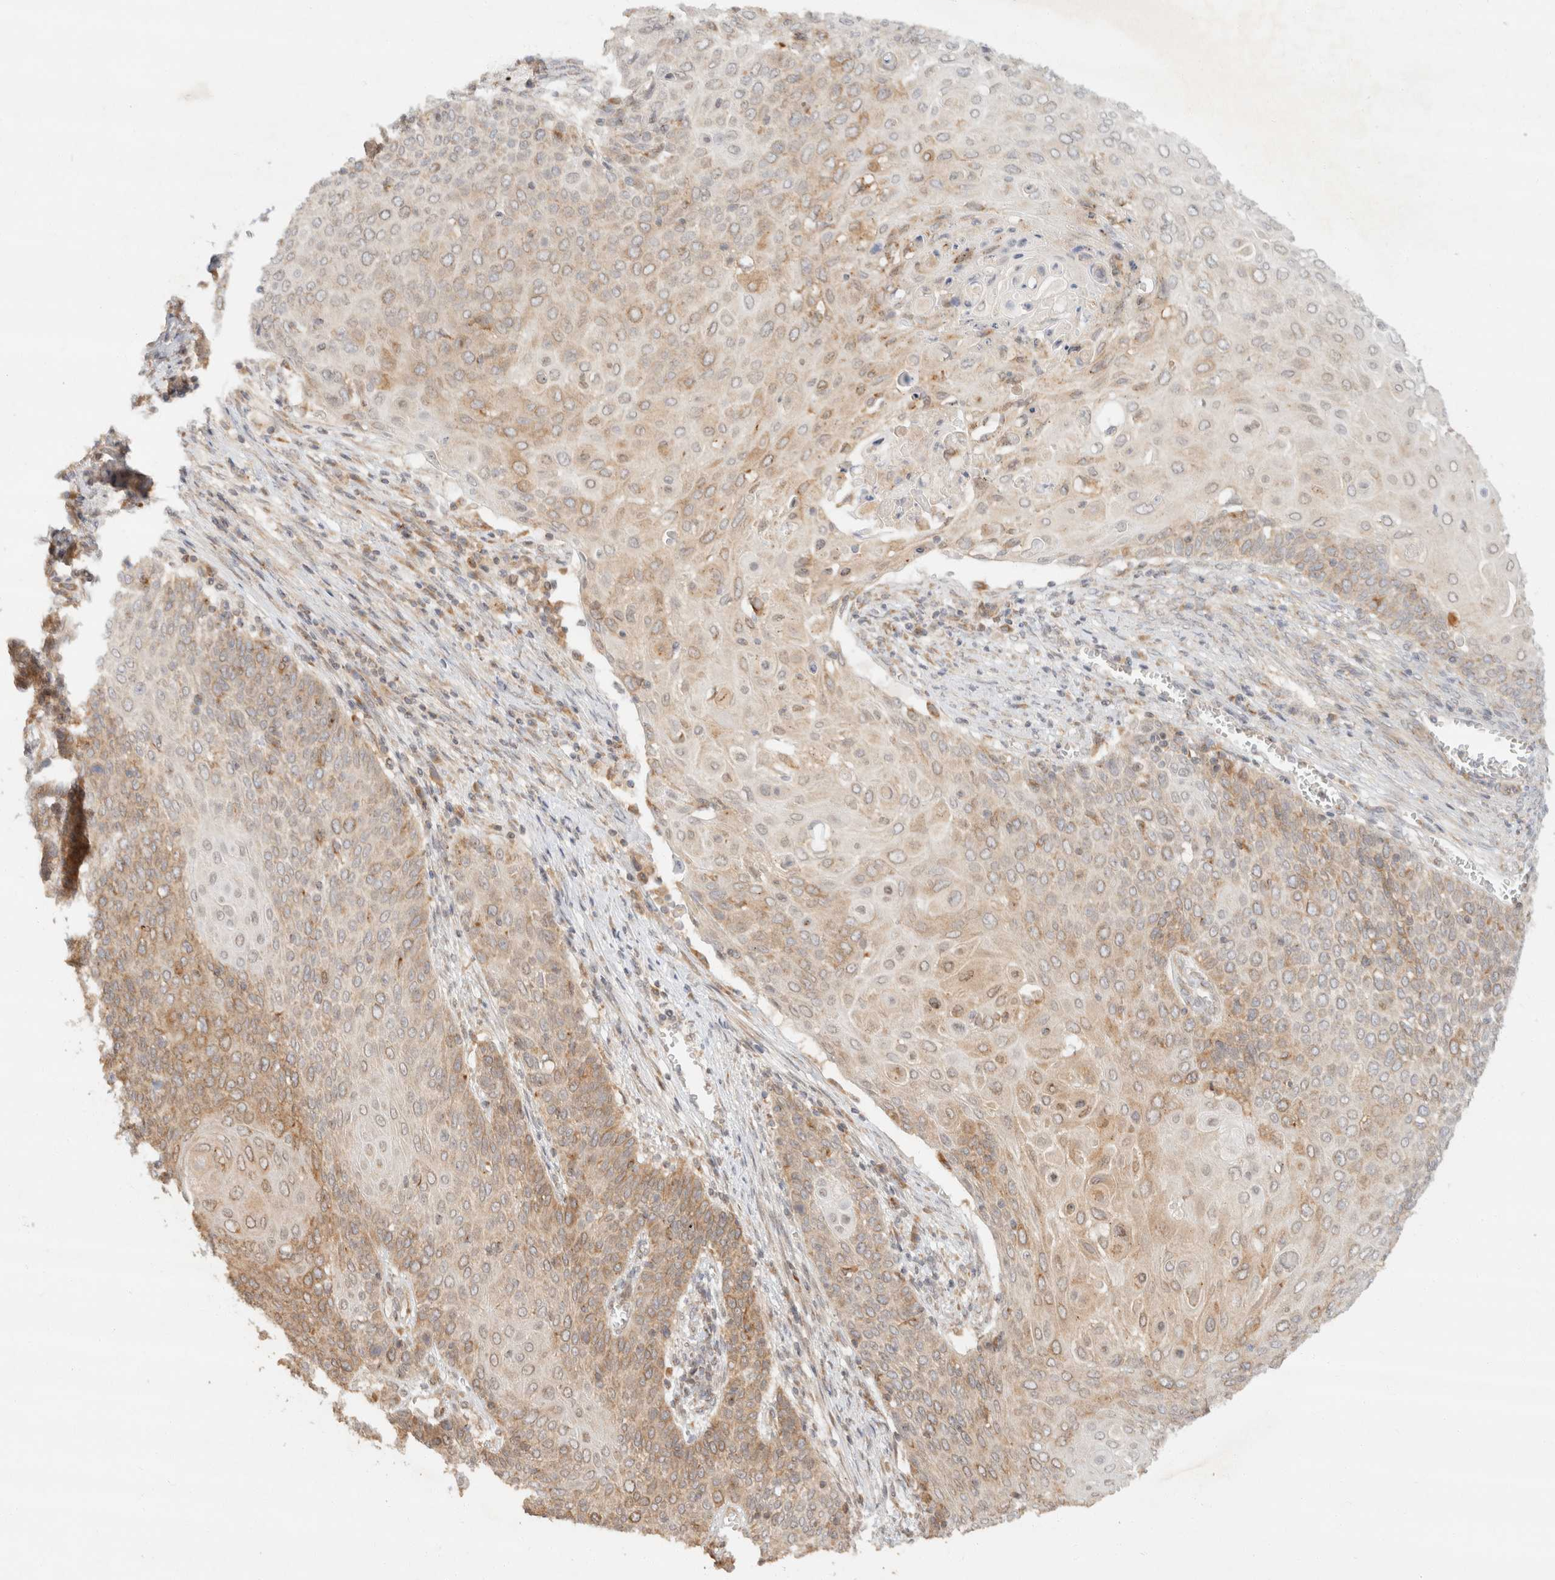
{"staining": {"intensity": "moderate", "quantity": "25%-75%", "location": "cytoplasmic/membranous"}, "tissue": "cervical cancer", "cell_type": "Tumor cells", "image_type": "cancer", "snomed": [{"axis": "morphology", "description": "Squamous cell carcinoma, NOS"}, {"axis": "topography", "description": "Cervix"}], "caption": "This micrograph demonstrates immunohistochemistry (IHC) staining of human cervical squamous cell carcinoma, with medium moderate cytoplasmic/membranous staining in approximately 25%-75% of tumor cells.", "gene": "TACC1", "patient": {"sex": "female", "age": 39}}